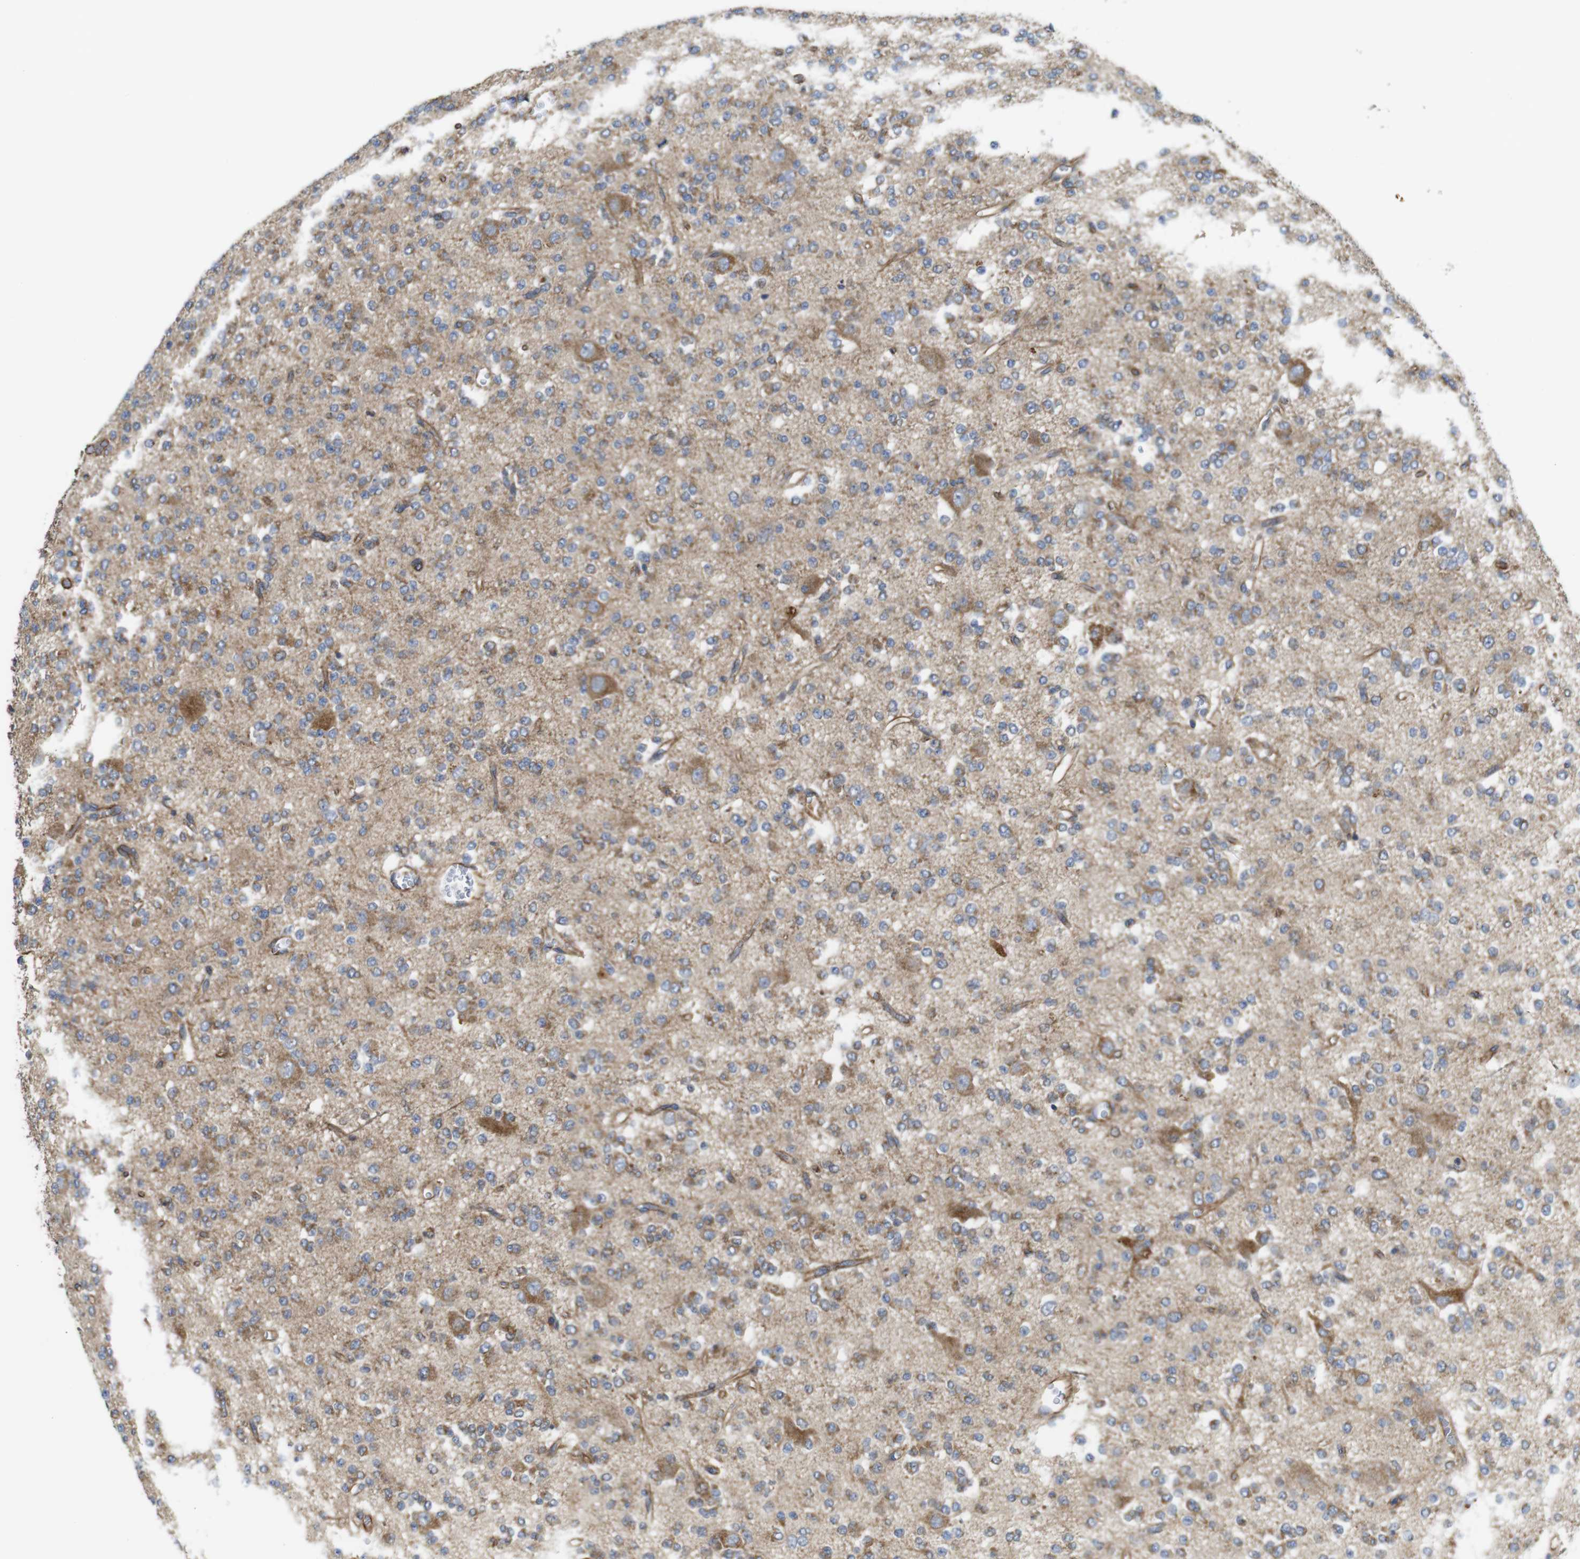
{"staining": {"intensity": "moderate", "quantity": "25%-75%", "location": "cytoplasmic/membranous"}, "tissue": "glioma", "cell_type": "Tumor cells", "image_type": "cancer", "snomed": [{"axis": "morphology", "description": "Glioma, malignant, Low grade"}, {"axis": "topography", "description": "Brain"}], "caption": "Protein staining of malignant glioma (low-grade) tissue demonstrates moderate cytoplasmic/membranous expression in about 25%-75% of tumor cells.", "gene": "POMK", "patient": {"sex": "male", "age": 38}}